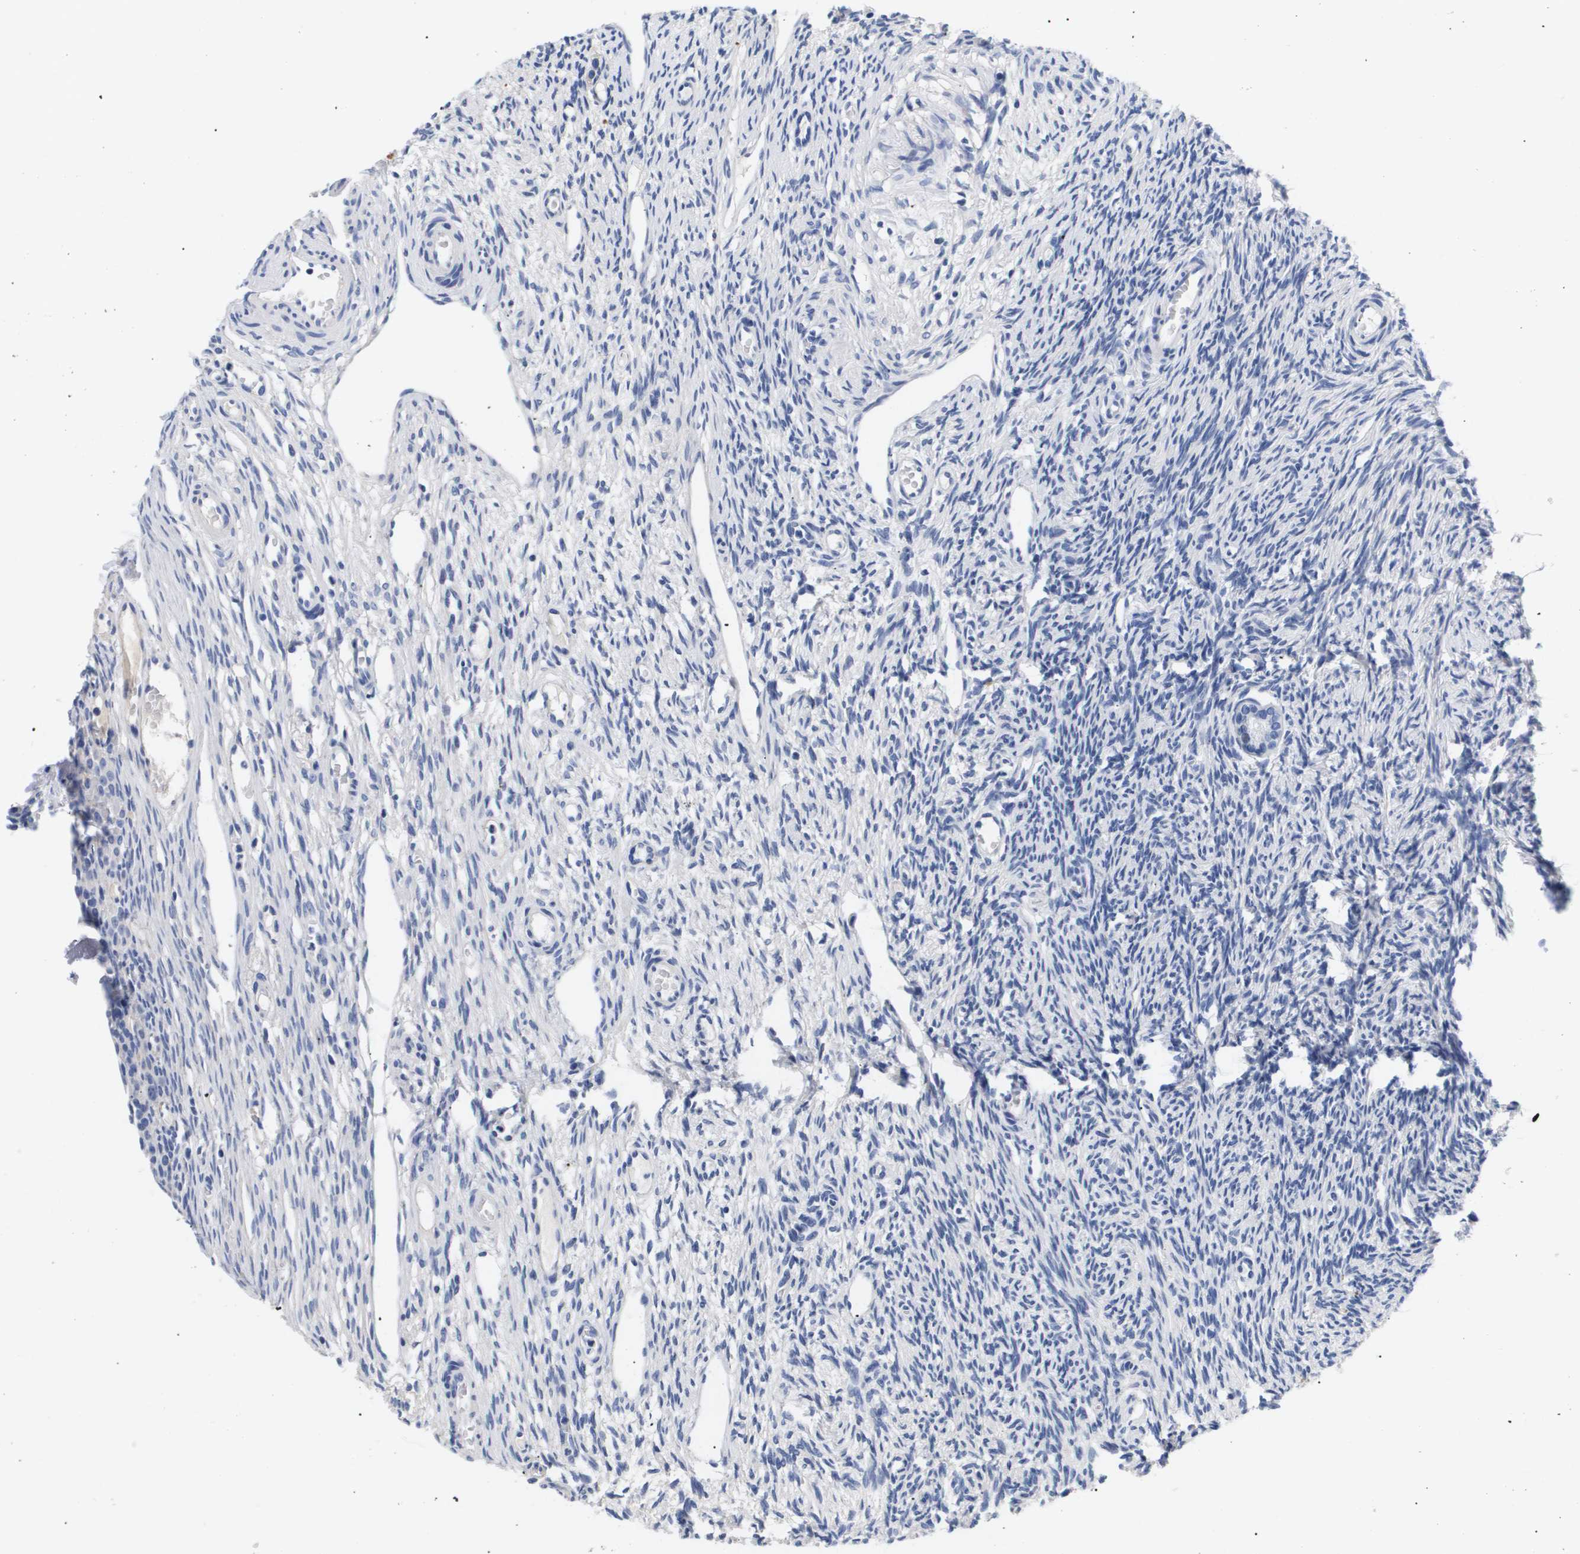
{"staining": {"intensity": "negative", "quantity": "none", "location": "none"}, "tissue": "ovary", "cell_type": "Follicle cells", "image_type": "normal", "snomed": [{"axis": "morphology", "description": "Normal tissue, NOS"}, {"axis": "topography", "description": "Ovary"}], "caption": "A histopathology image of ovary stained for a protein reveals no brown staining in follicle cells.", "gene": "ATP6V0A4", "patient": {"sex": "female", "age": 33}}